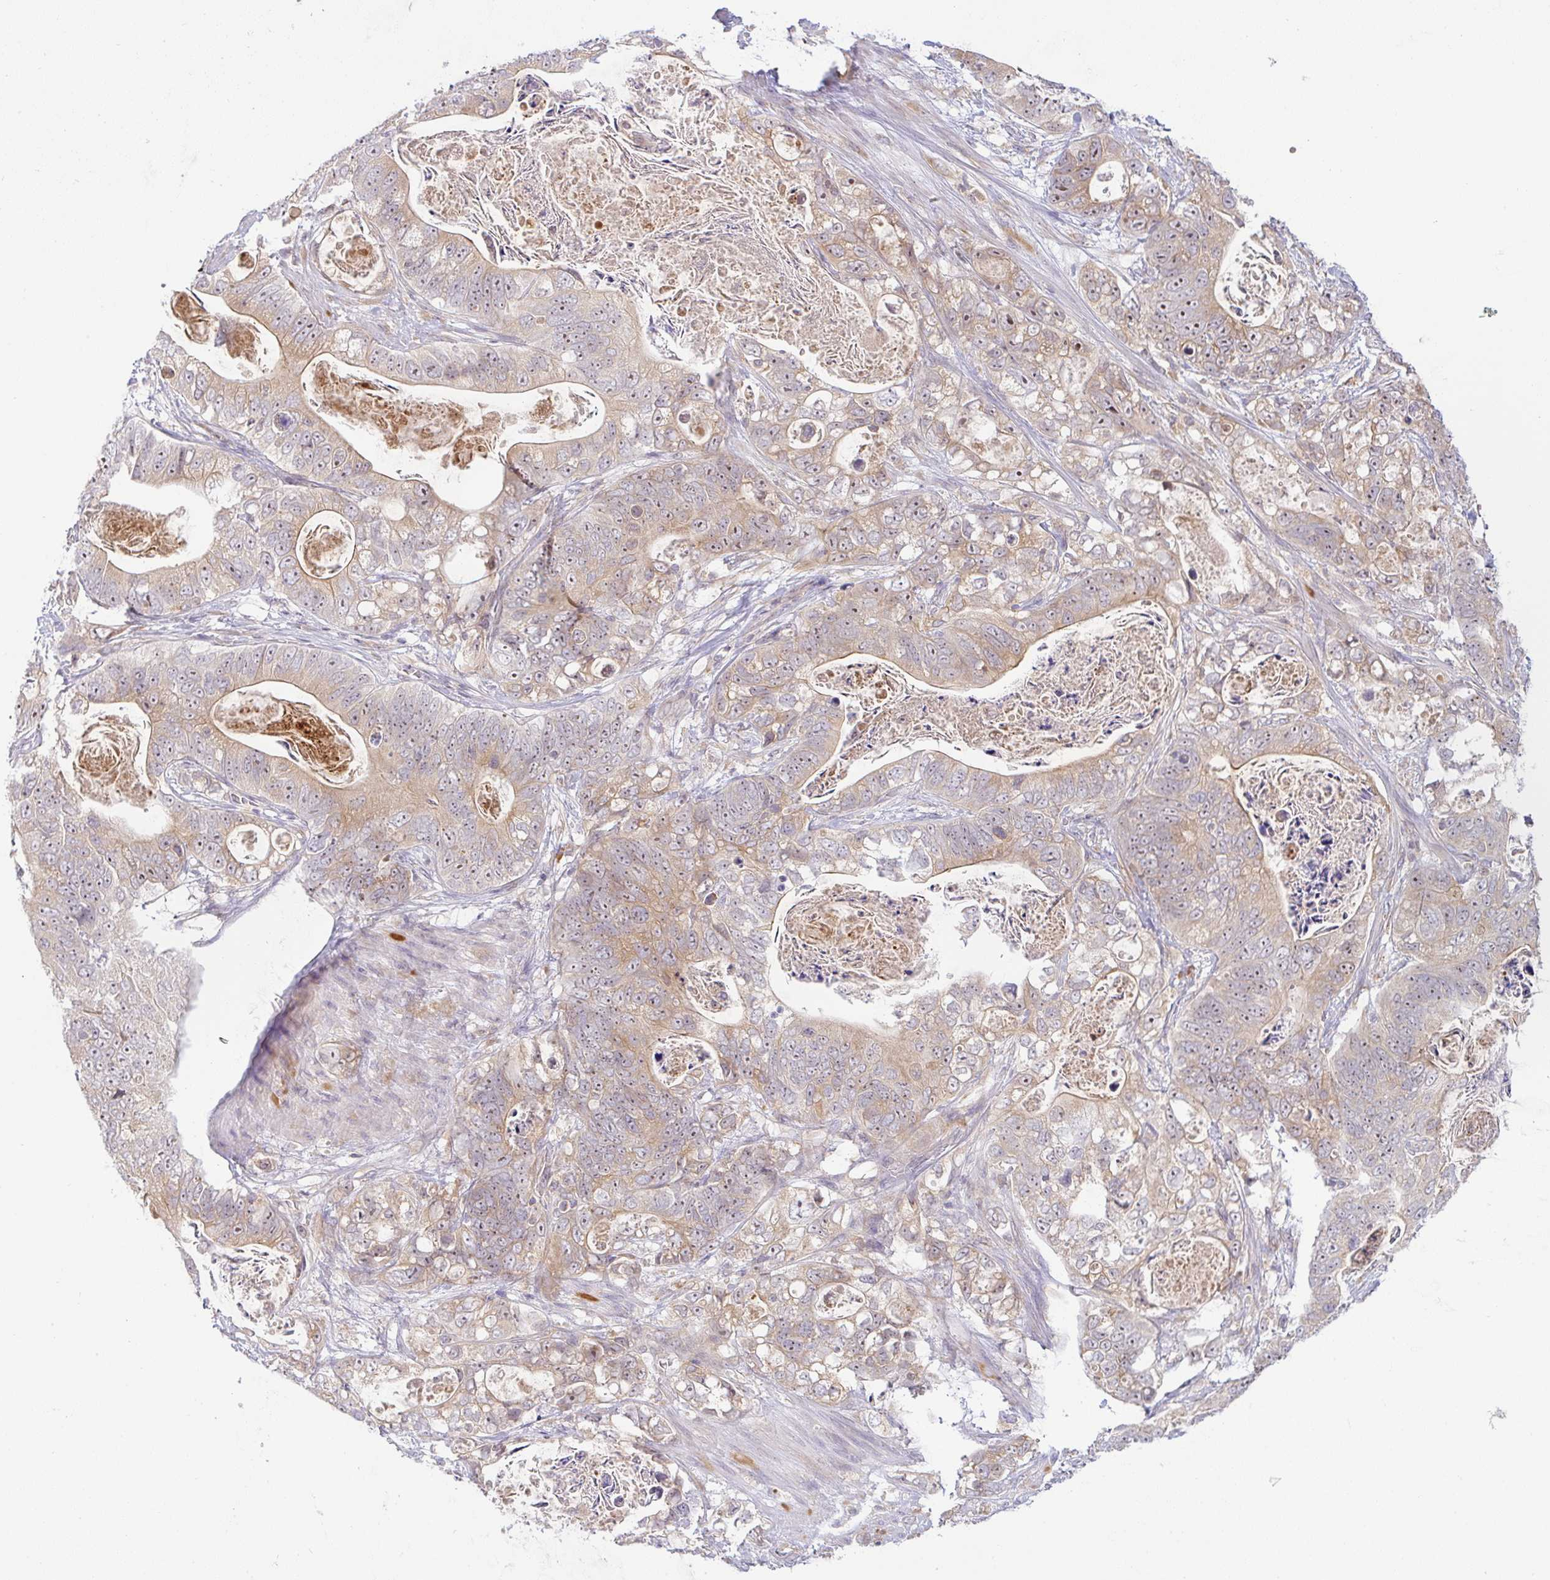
{"staining": {"intensity": "weak", "quantity": ">75%", "location": "cytoplasmic/membranous"}, "tissue": "stomach cancer", "cell_type": "Tumor cells", "image_type": "cancer", "snomed": [{"axis": "morphology", "description": "Normal tissue, NOS"}, {"axis": "morphology", "description": "Adenocarcinoma, NOS"}, {"axis": "topography", "description": "Stomach"}], "caption": "This micrograph demonstrates immunohistochemistry staining of stomach cancer, with low weak cytoplasmic/membranous expression in approximately >75% of tumor cells.", "gene": "DERL2", "patient": {"sex": "female", "age": 89}}